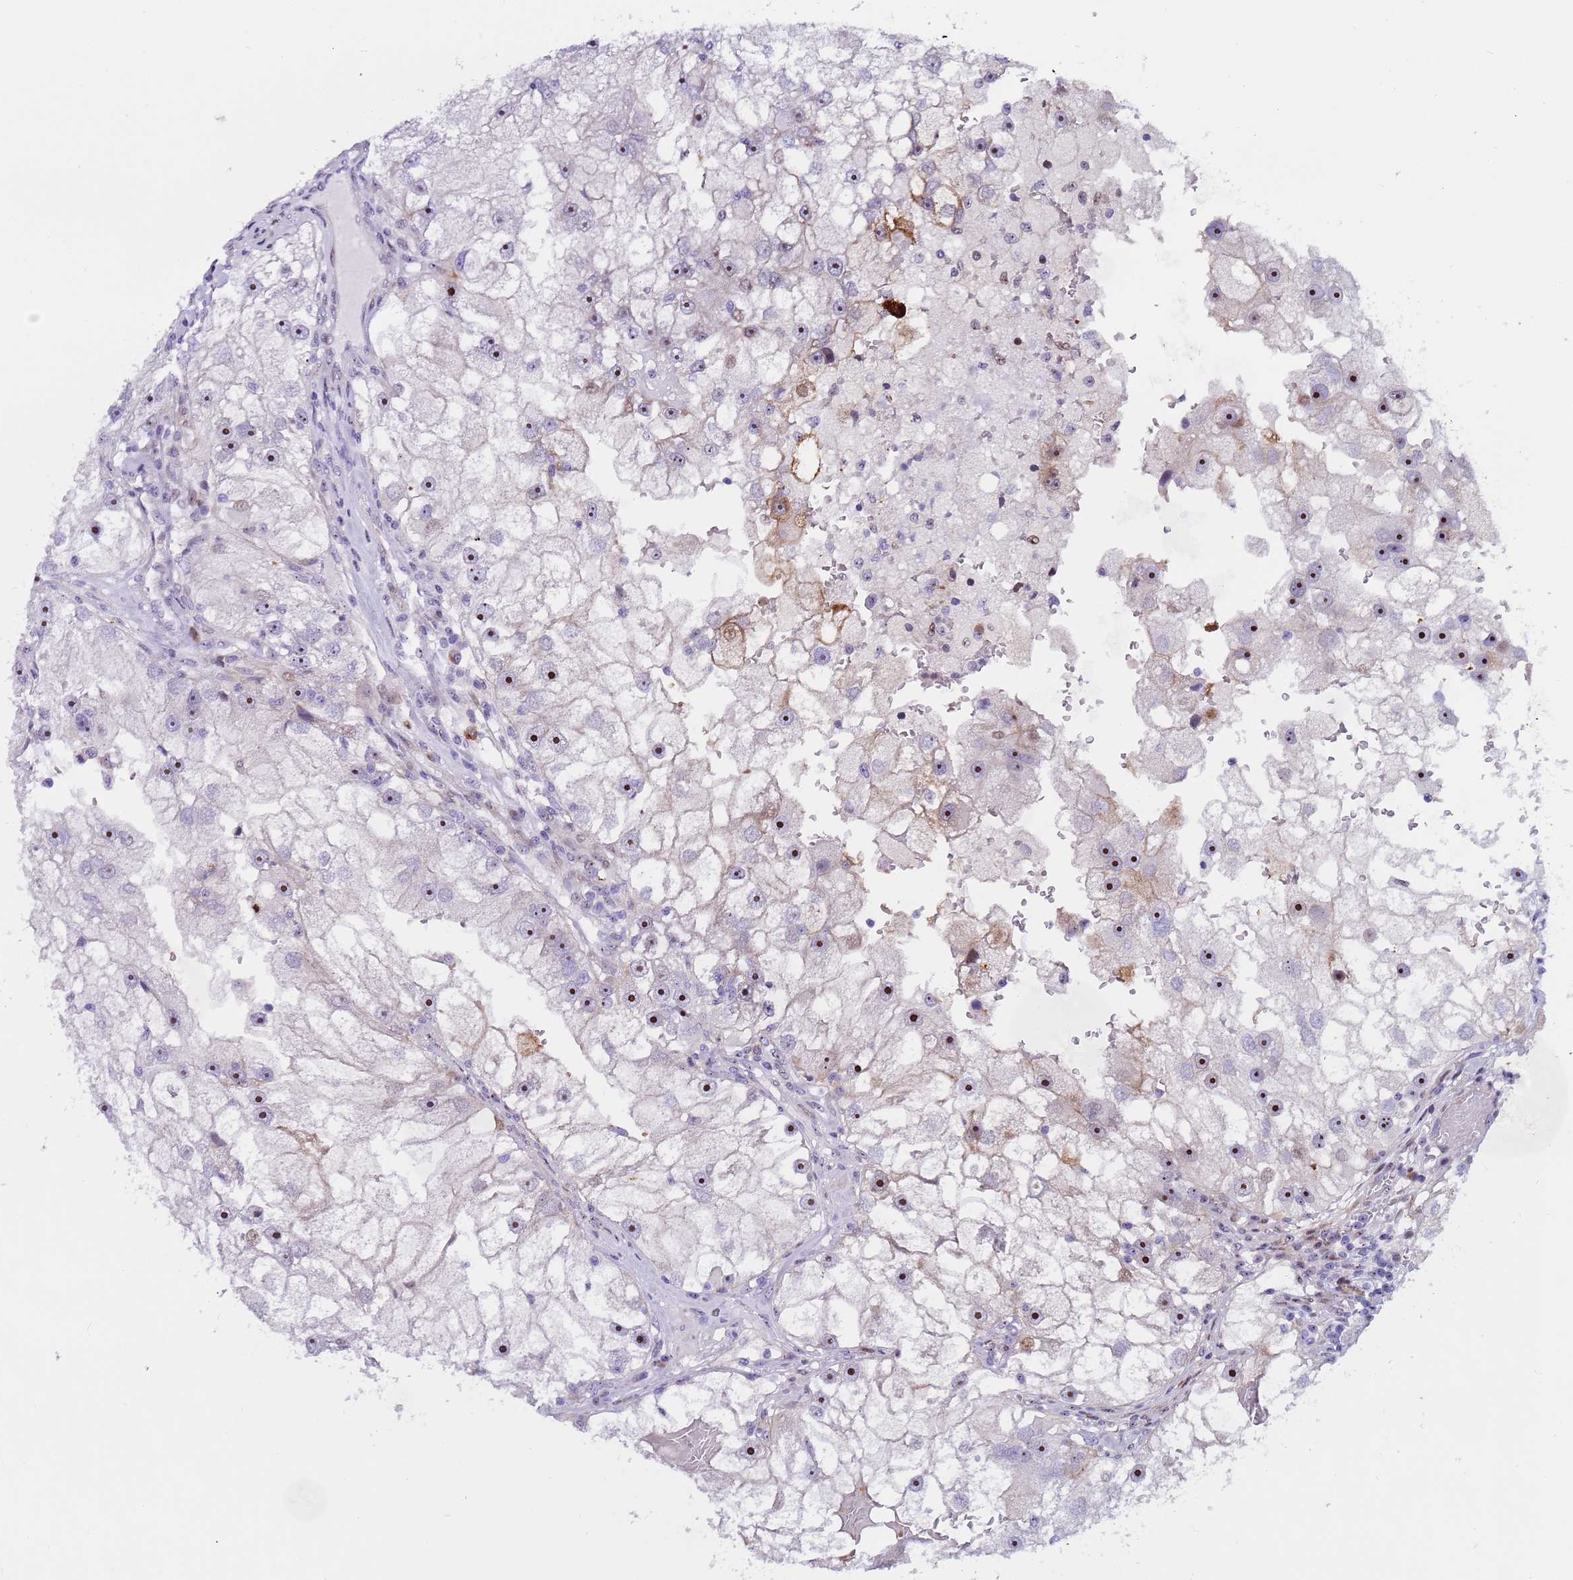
{"staining": {"intensity": "strong", "quantity": "25%-75%", "location": "nuclear"}, "tissue": "renal cancer", "cell_type": "Tumor cells", "image_type": "cancer", "snomed": [{"axis": "morphology", "description": "Adenocarcinoma, NOS"}, {"axis": "topography", "description": "Kidney"}], "caption": "Tumor cells reveal strong nuclear staining in approximately 25%-75% of cells in adenocarcinoma (renal).", "gene": "POP5", "patient": {"sex": "male", "age": 63}}